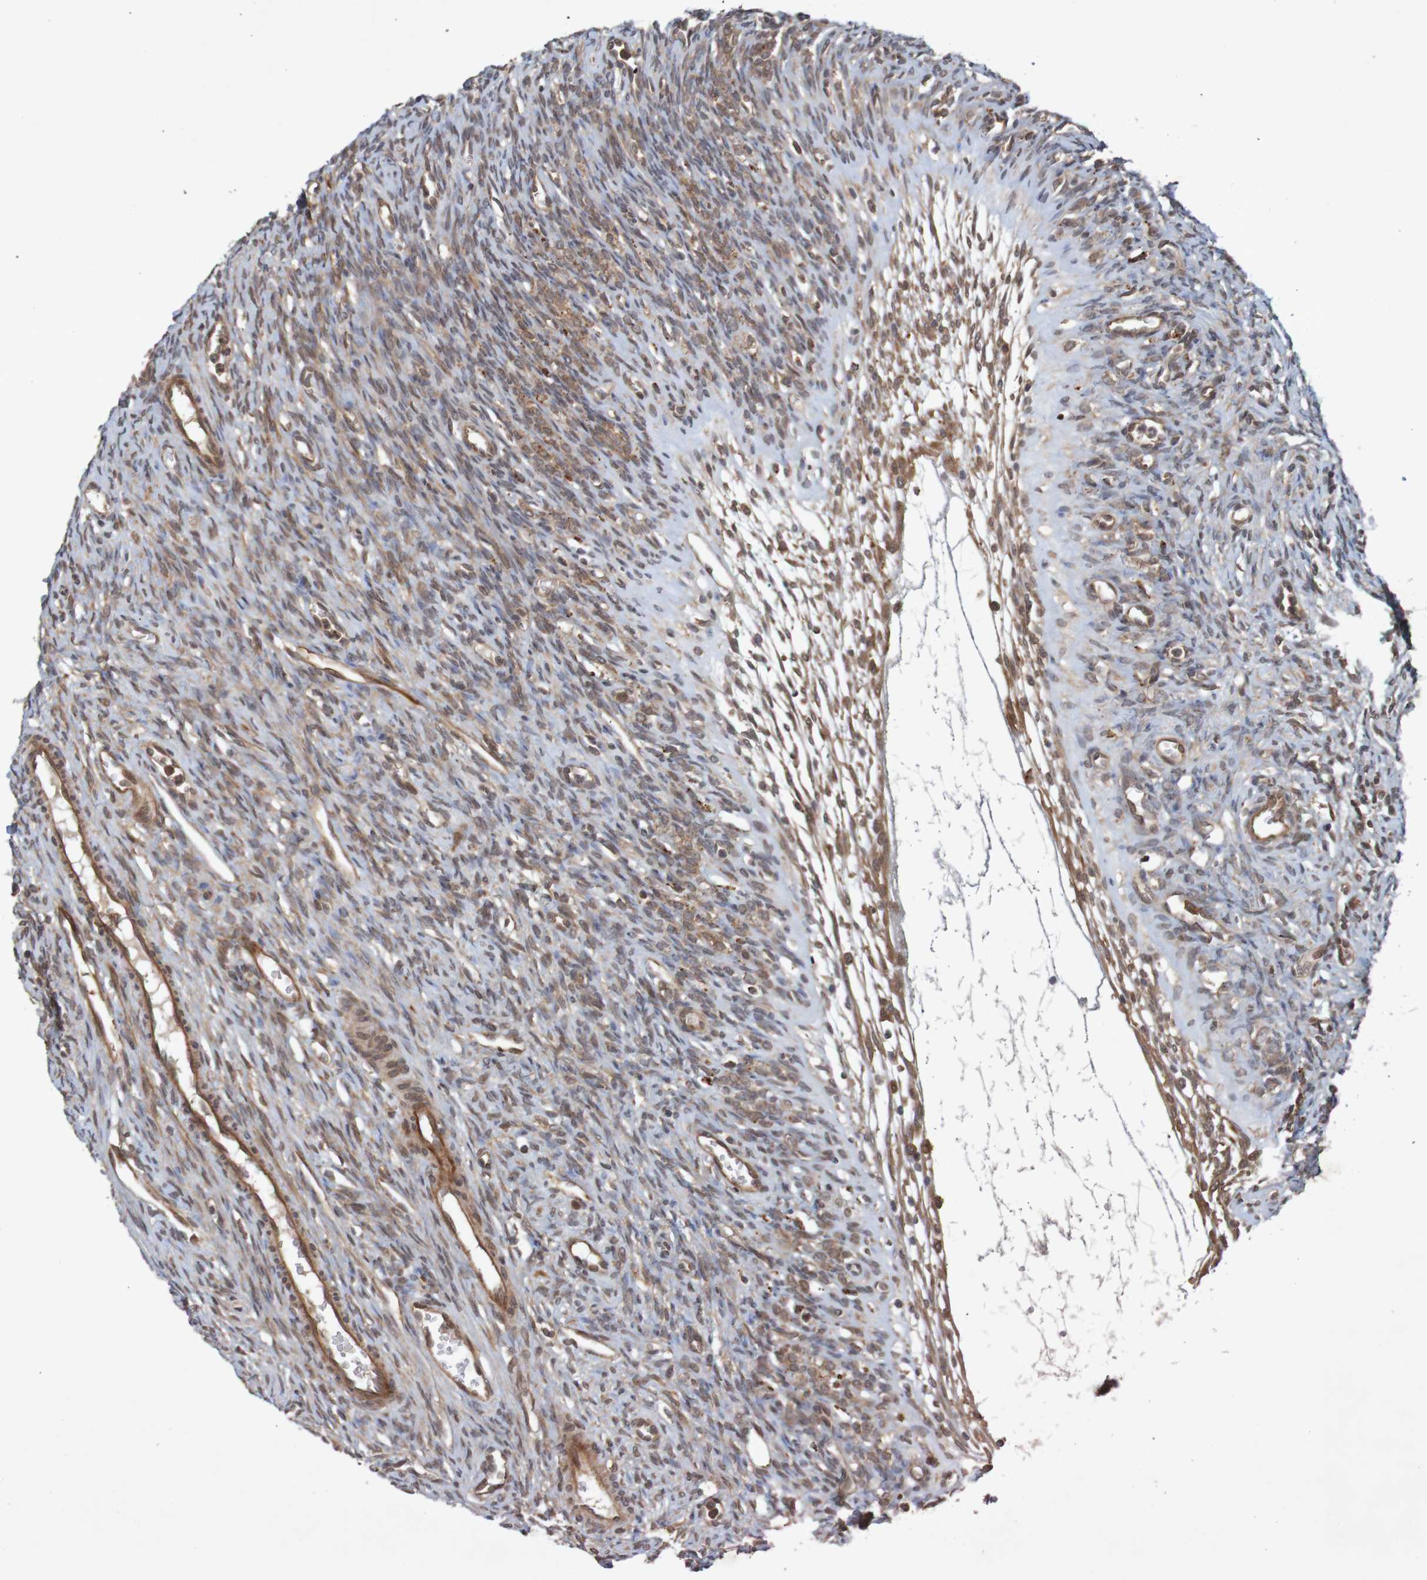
{"staining": {"intensity": "moderate", "quantity": ">75%", "location": "cytoplasmic/membranous"}, "tissue": "ovary", "cell_type": "Ovarian stroma cells", "image_type": "normal", "snomed": [{"axis": "morphology", "description": "Normal tissue, NOS"}, {"axis": "topography", "description": "Ovary"}], "caption": "Immunohistochemical staining of normal human ovary demonstrates medium levels of moderate cytoplasmic/membranous staining in approximately >75% of ovarian stroma cells. The protein is shown in brown color, while the nuclei are stained blue.", "gene": "ARHGEF11", "patient": {"sex": "female", "age": 33}}